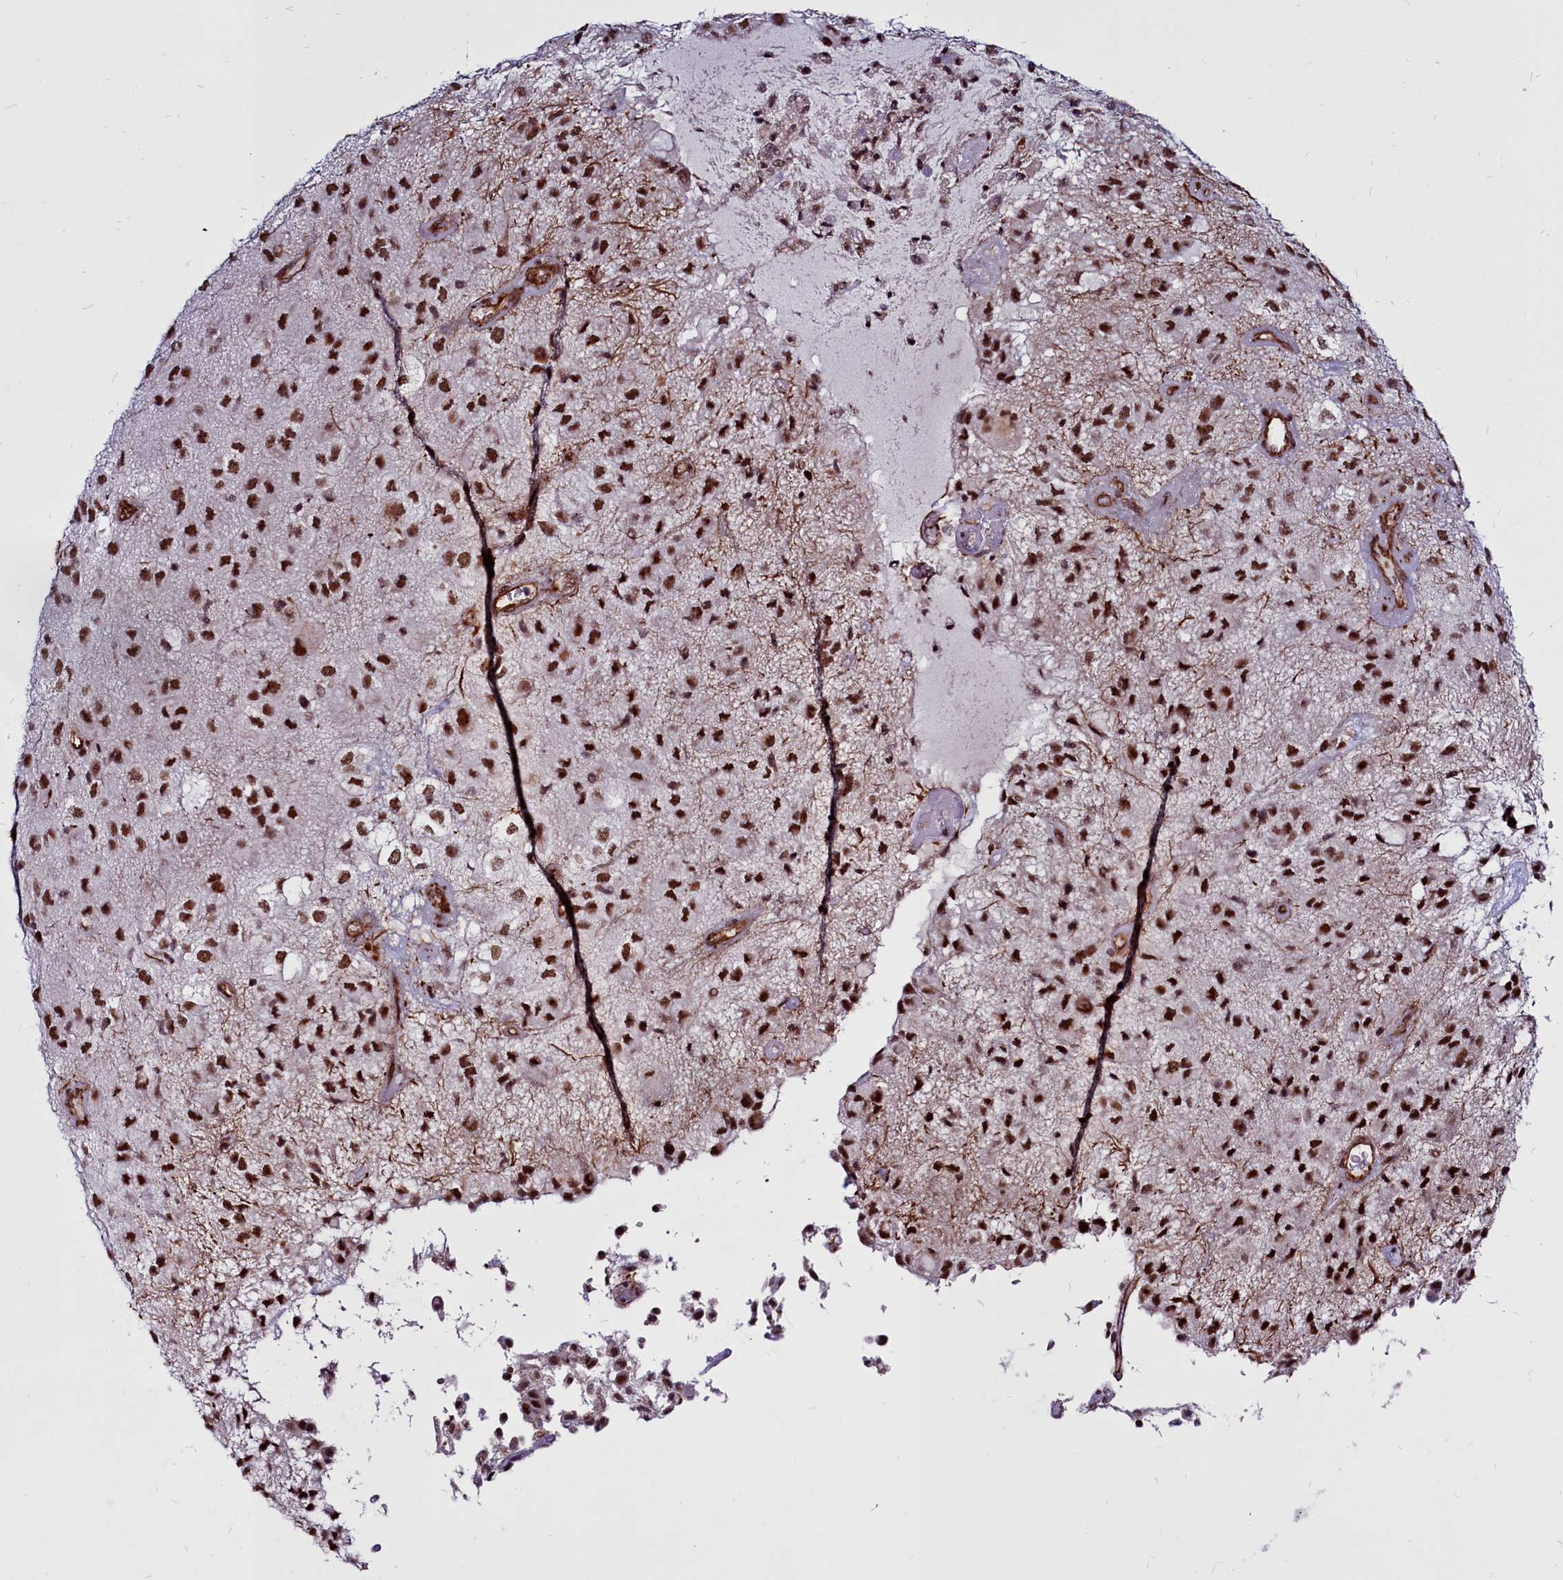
{"staining": {"intensity": "strong", "quantity": ">75%", "location": "nuclear"}, "tissue": "glioma", "cell_type": "Tumor cells", "image_type": "cancer", "snomed": [{"axis": "morphology", "description": "Glioma, malignant, Low grade"}, {"axis": "topography", "description": "Brain"}], "caption": "There is high levels of strong nuclear positivity in tumor cells of malignant low-grade glioma, as demonstrated by immunohistochemical staining (brown color).", "gene": "CLK3", "patient": {"sex": "male", "age": 66}}